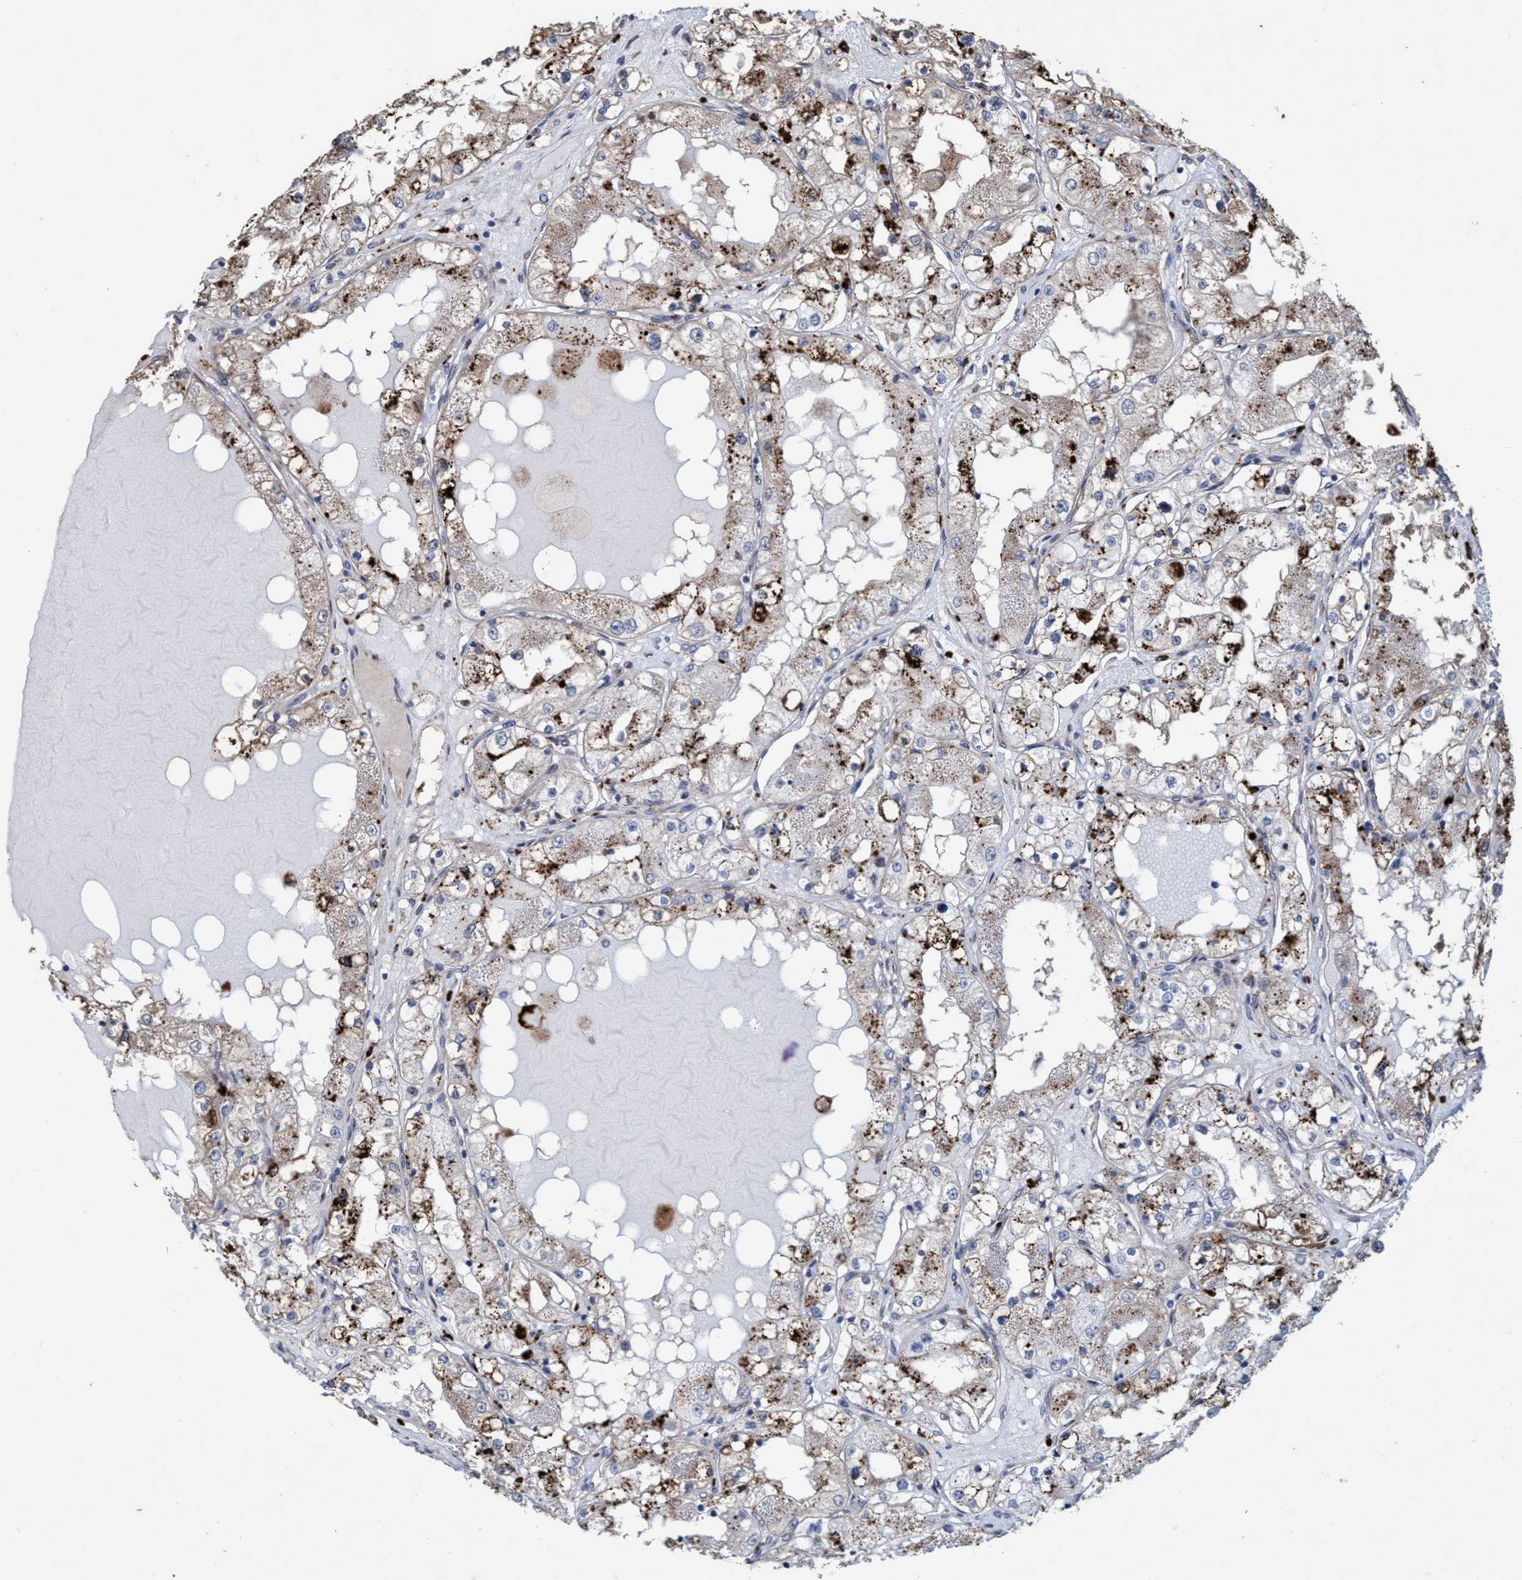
{"staining": {"intensity": "moderate", "quantity": "25%-75%", "location": "cytoplasmic/membranous"}, "tissue": "renal cancer", "cell_type": "Tumor cells", "image_type": "cancer", "snomed": [{"axis": "morphology", "description": "Adenocarcinoma, NOS"}, {"axis": "topography", "description": "Kidney"}], "caption": "IHC (DAB) staining of human renal adenocarcinoma reveals moderate cytoplasmic/membranous protein expression in approximately 25%-75% of tumor cells.", "gene": "BBS9", "patient": {"sex": "male", "age": 68}}